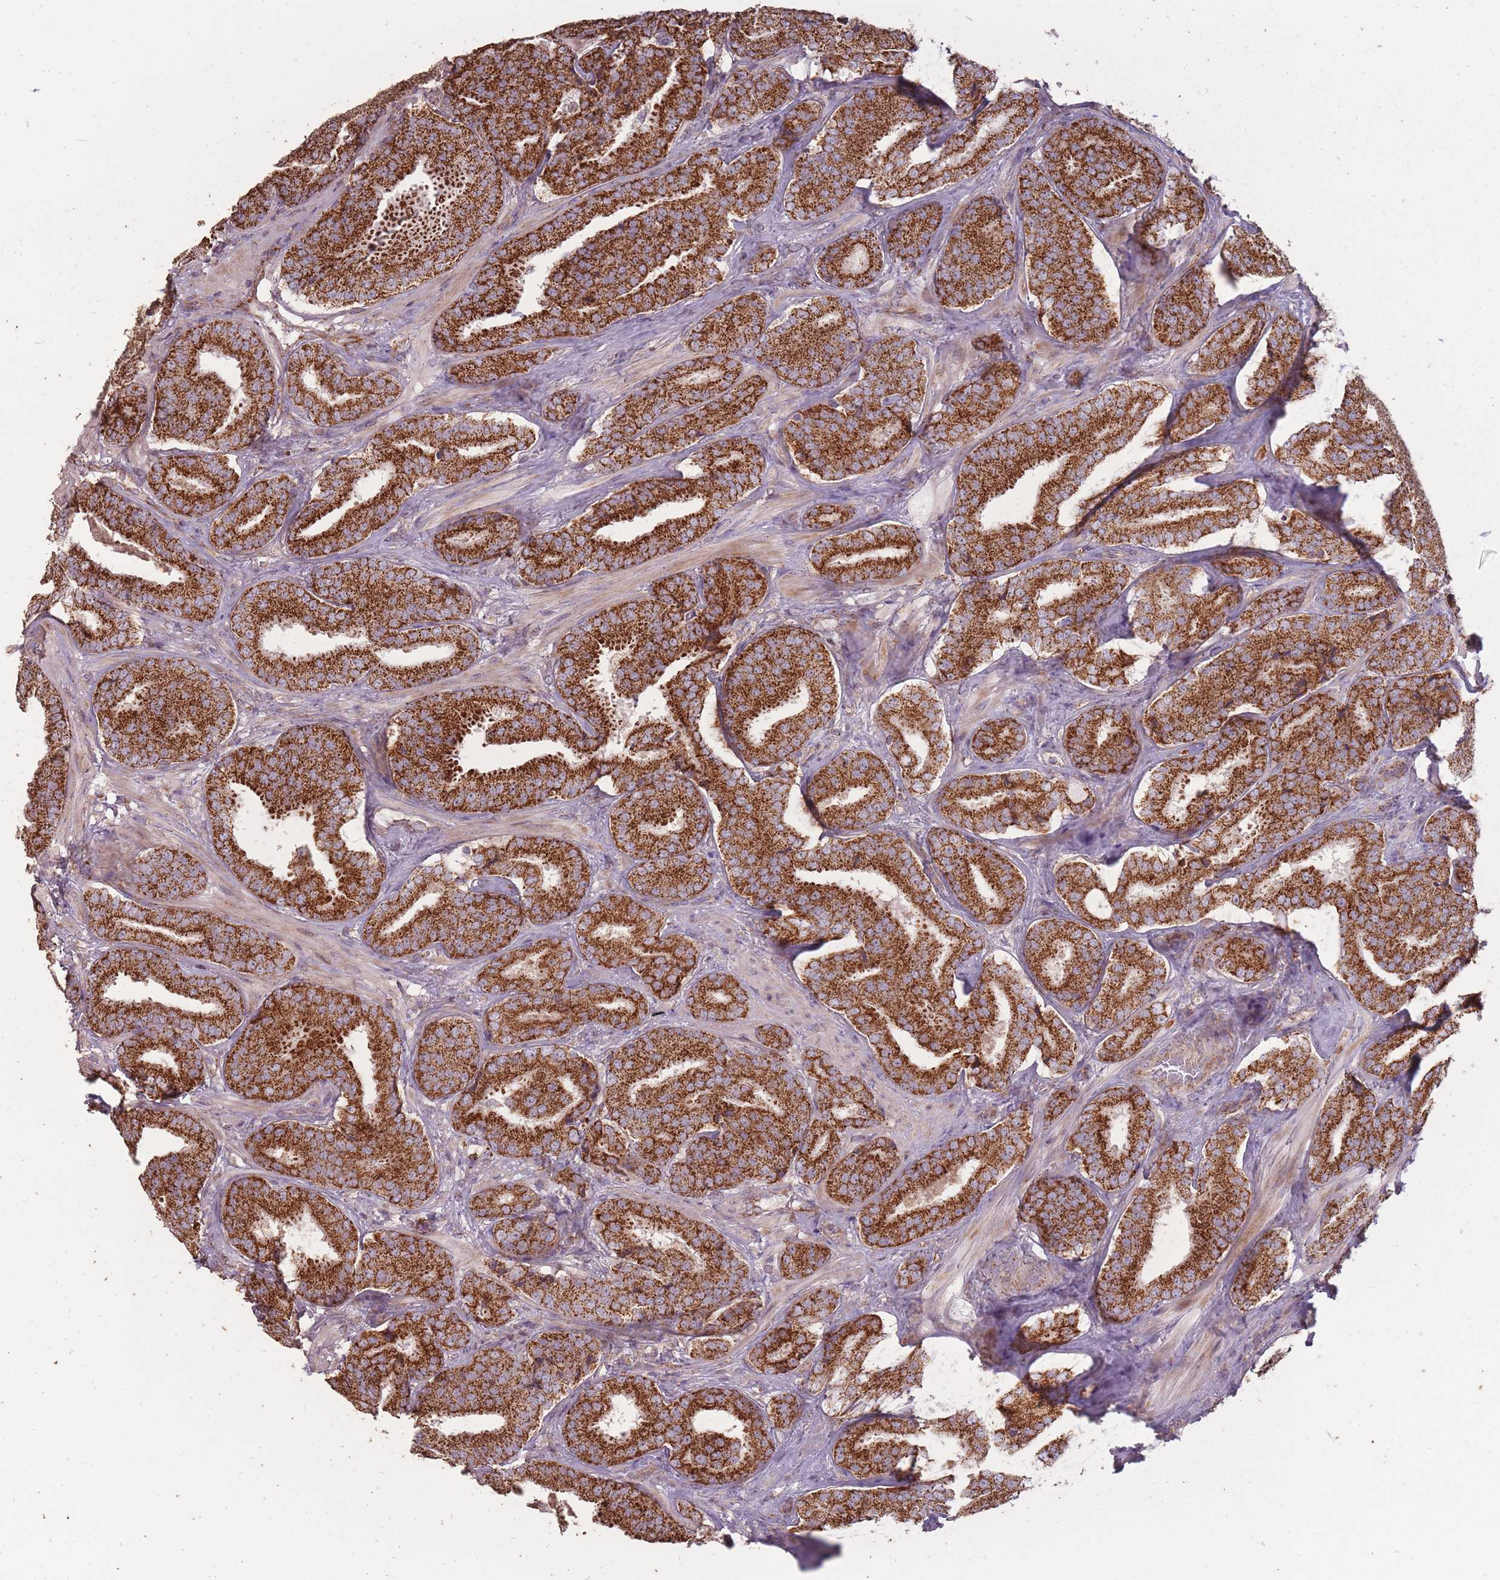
{"staining": {"intensity": "strong", "quantity": ">75%", "location": "cytoplasmic/membranous"}, "tissue": "prostate cancer", "cell_type": "Tumor cells", "image_type": "cancer", "snomed": [{"axis": "morphology", "description": "Adenocarcinoma, High grade"}, {"axis": "topography", "description": "Prostate"}], "caption": "This image exhibits prostate cancer stained with IHC to label a protein in brown. The cytoplasmic/membranous of tumor cells show strong positivity for the protein. Nuclei are counter-stained blue.", "gene": "CNOT8", "patient": {"sex": "male", "age": 63}}